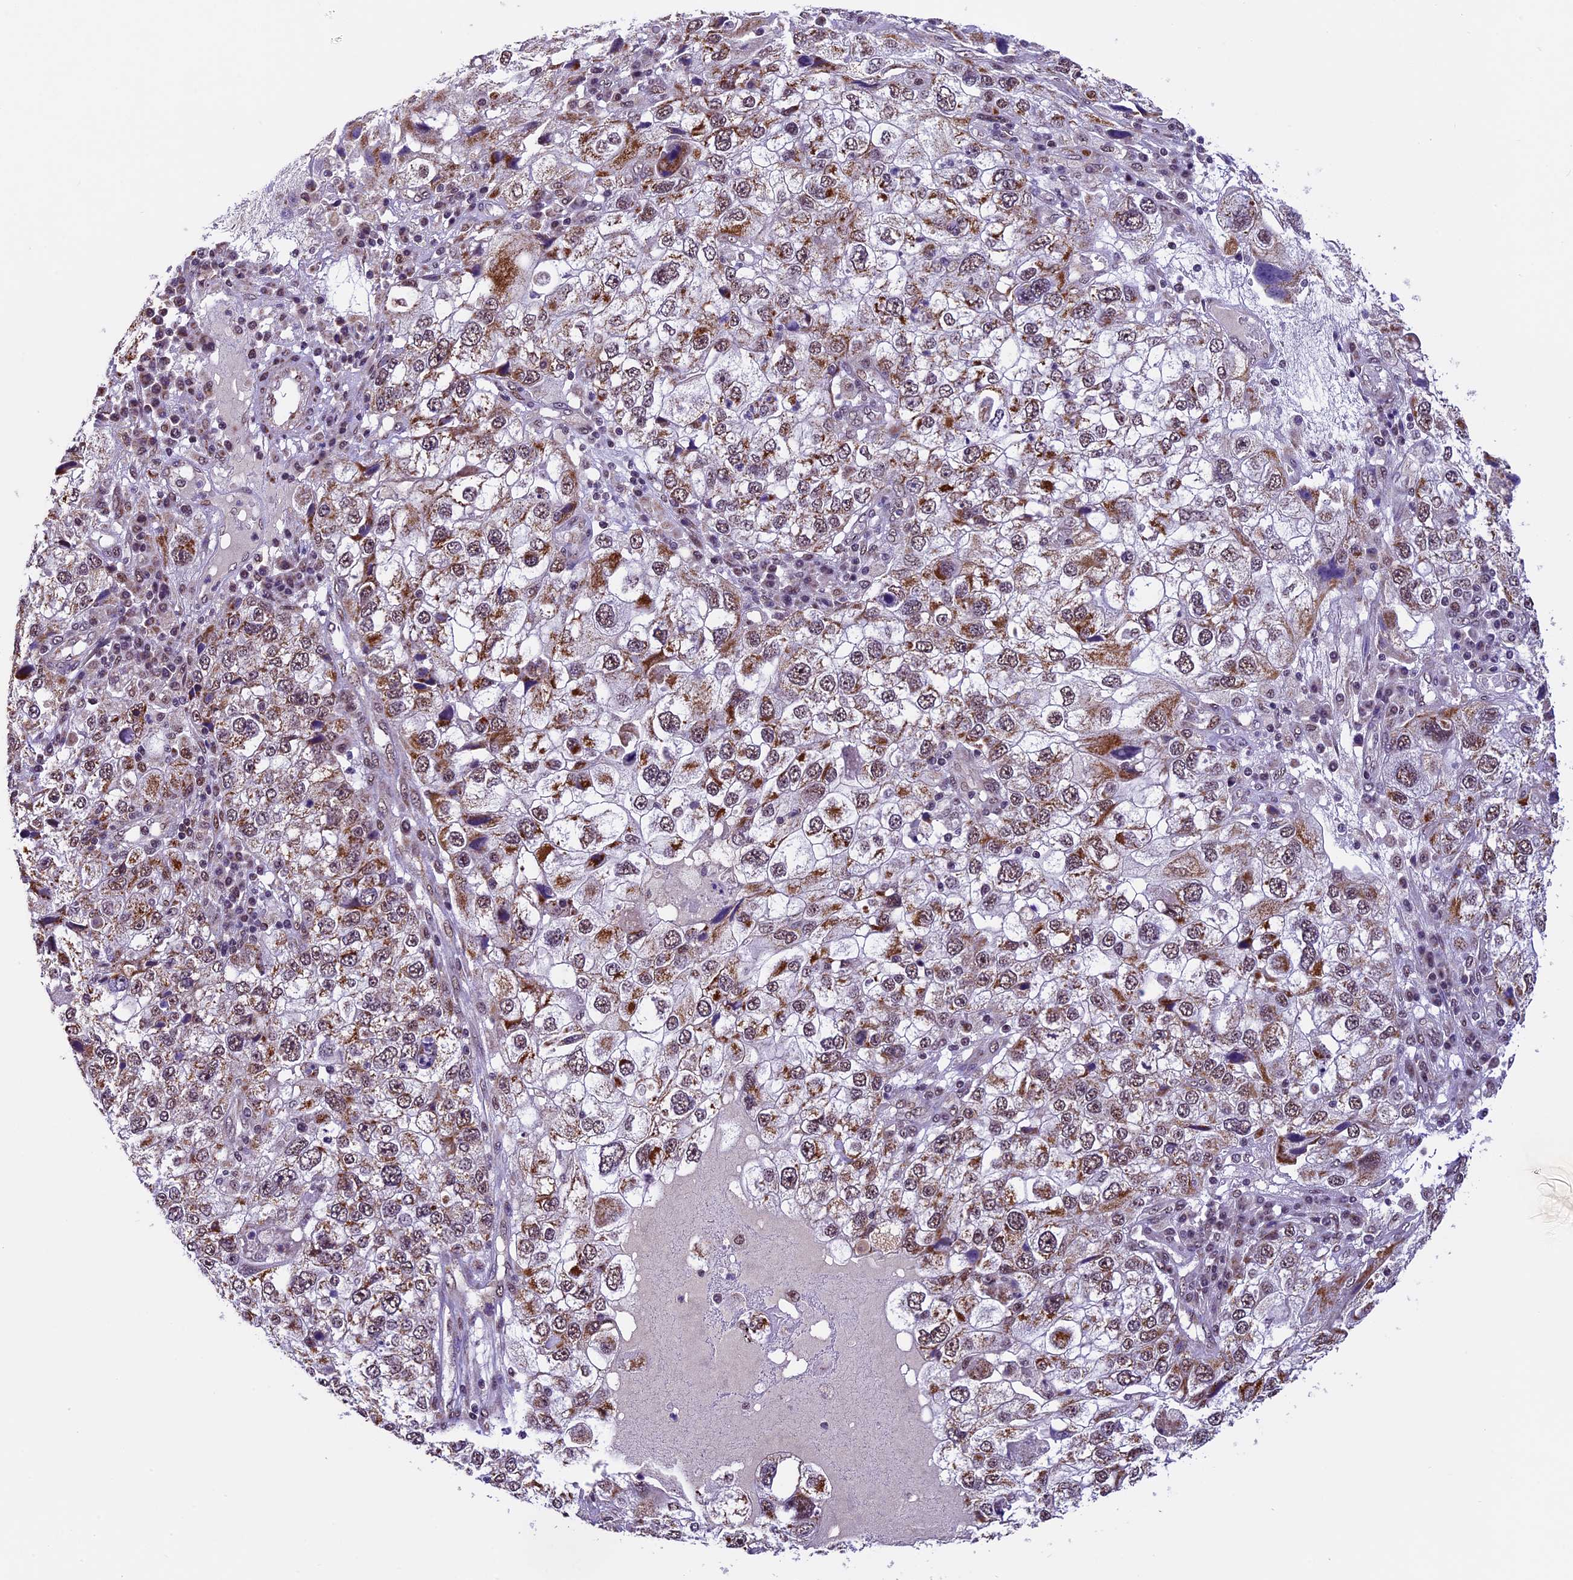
{"staining": {"intensity": "moderate", "quantity": ">75%", "location": "cytoplasmic/membranous,nuclear"}, "tissue": "endometrial cancer", "cell_type": "Tumor cells", "image_type": "cancer", "snomed": [{"axis": "morphology", "description": "Adenocarcinoma, NOS"}, {"axis": "topography", "description": "Endometrium"}], "caption": "Immunohistochemistry histopathology image of neoplastic tissue: human adenocarcinoma (endometrial) stained using immunohistochemistry demonstrates medium levels of moderate protein expression localized specifically in the cytoplasmic/membranous and nuclear of tumor cells, appearing as a cytoplasmic/membranous and nuclear brown color.", "gene": "CARS2", "patient": {"sex": "female", "age": 49}}